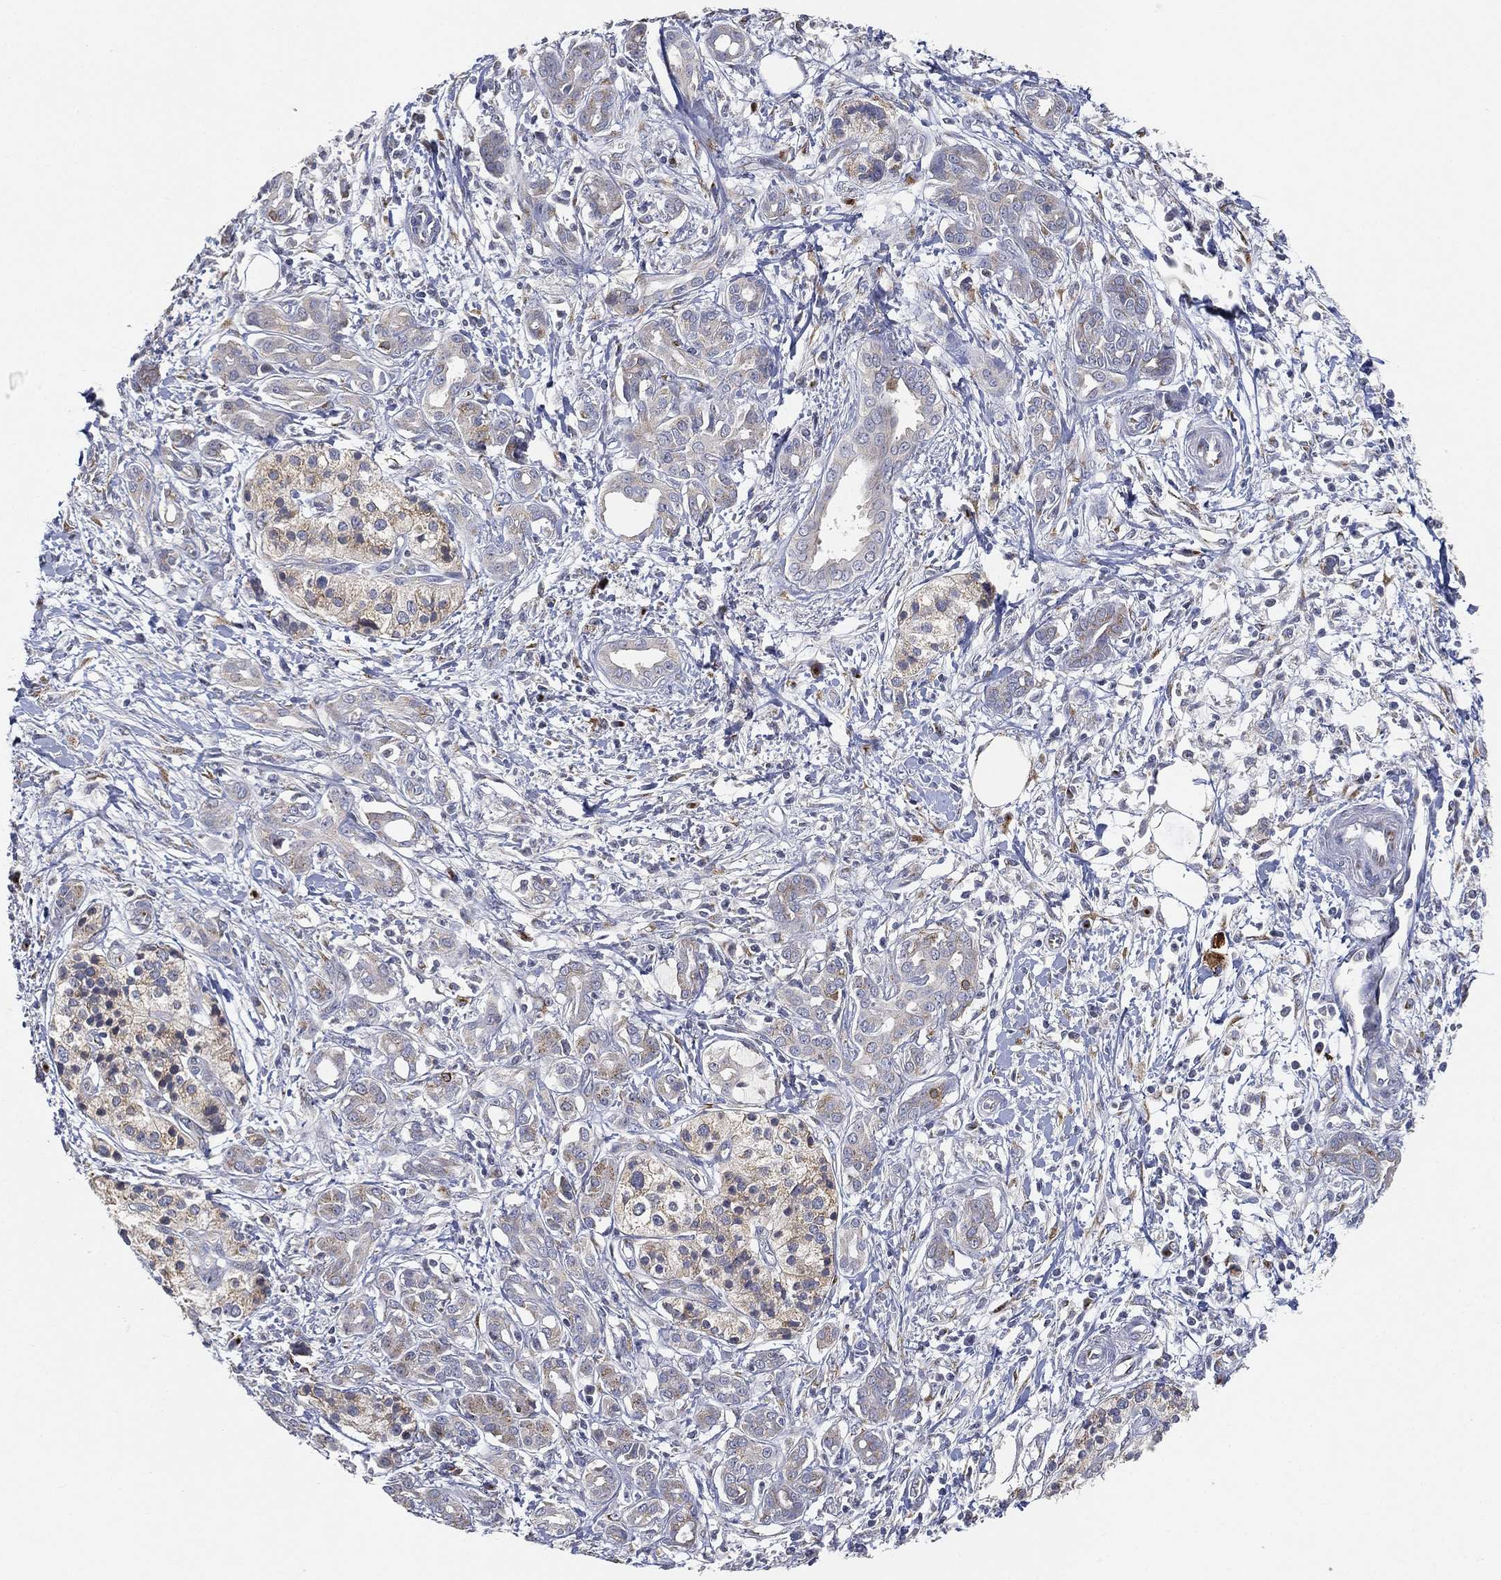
{"staining": {"intensity": "moderate", "quantity": "25%-75%", "location": "cytoplasmic/membranous"}, "tissue": "pancreatic cancer", "cell_type": "Tumor cells", "image_type": "cancer", "snomed": [{"axis": "morphology", "description": "Adenocarcinoma, NOS"}, {"axis": "topography", "description": "Pancreas"}], "caption": "Human pancreatic cancer (adenocarcinoma) stained with a protein marker demonstrates moderate staining in tumor cells.", "gene": "TICAM1", "patient": {"sex": "male", "age": 72}}